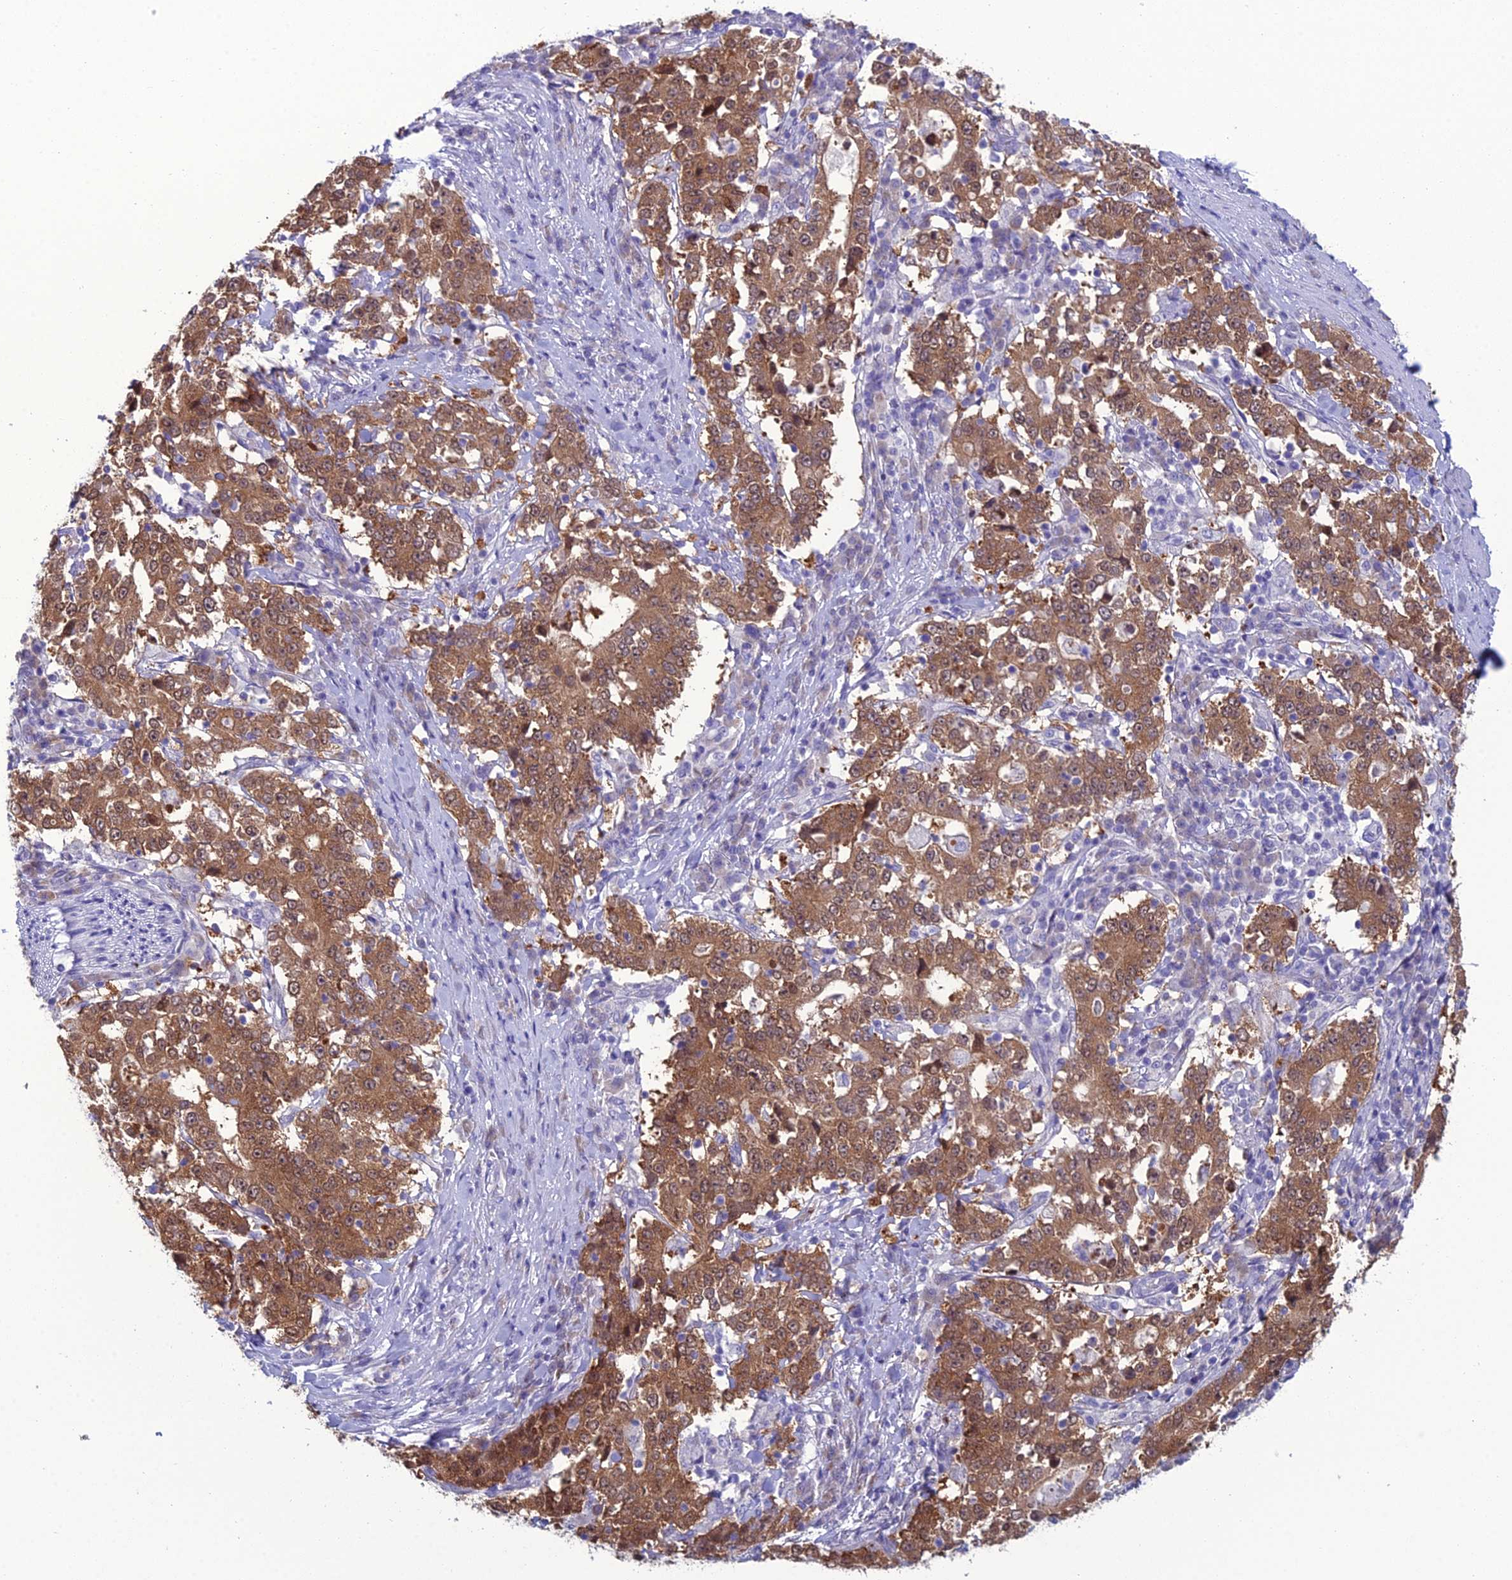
{"staining": {"intensity": "moderate", "quantity": ">75%", "location": "cytoplasmic/membranous,nuclear"}, "tissue": "stomach cancer", "cell_type": "Tumor cells", "image_type": "cancer", "snomed": [{"axis": "morphology", "description": "Adenocarcinoma, NOS"}, {"axis": "topography", "description": "Stomach"}], "caption": "Stomach adenocarcinoma stained with DAB (3,3'-diaminobenzidine) immunohistochemistry demonstrates medium levels of moderate cytoplasmic/membranous and nuclear expression in about >75% of tumor cells. (brown staining indicates protein expression, while blue staining denotes nuclei).", "gene": "GNPNAT1", "patient": {"sex": "male", "age": 59}}